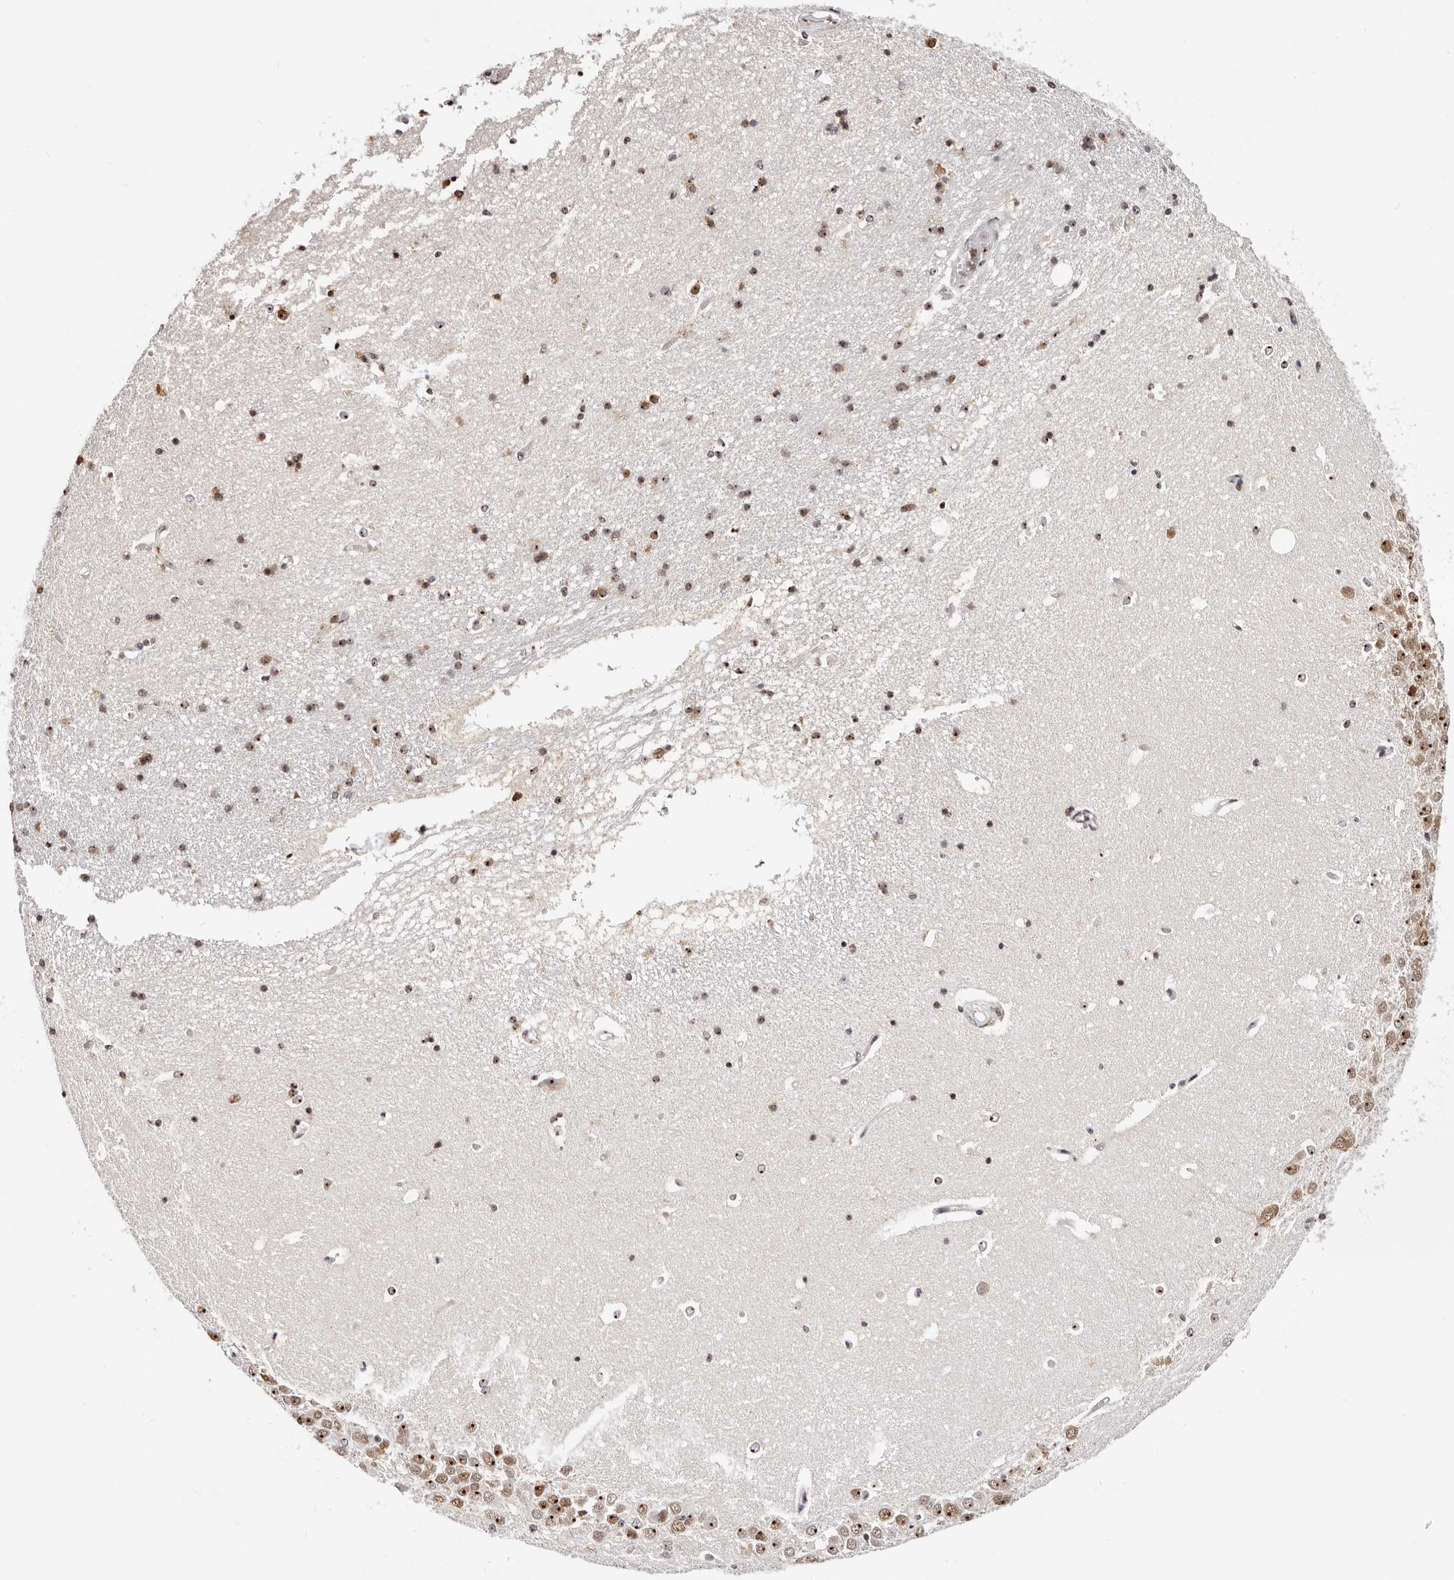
{"staining": {"intensity": "moderate", "quantity": ">75%", "location": "nuclear"}, "tissue": "hippocampus", "cell_type": "Glial cells", "image_type": "normal", "snomed": [{"axis": "morphology", "description": "Normal tissue, NOS"}, {"axis": "topography", "description": "Hippocampus"}], "caption": "This is a photomicrograph of IHC staining of benign hippocampus, which shows moderate positivity in the nuclear of glial cells.", "gene": "IQGAP3", "patient": {"sex": "male", "age": 45}}